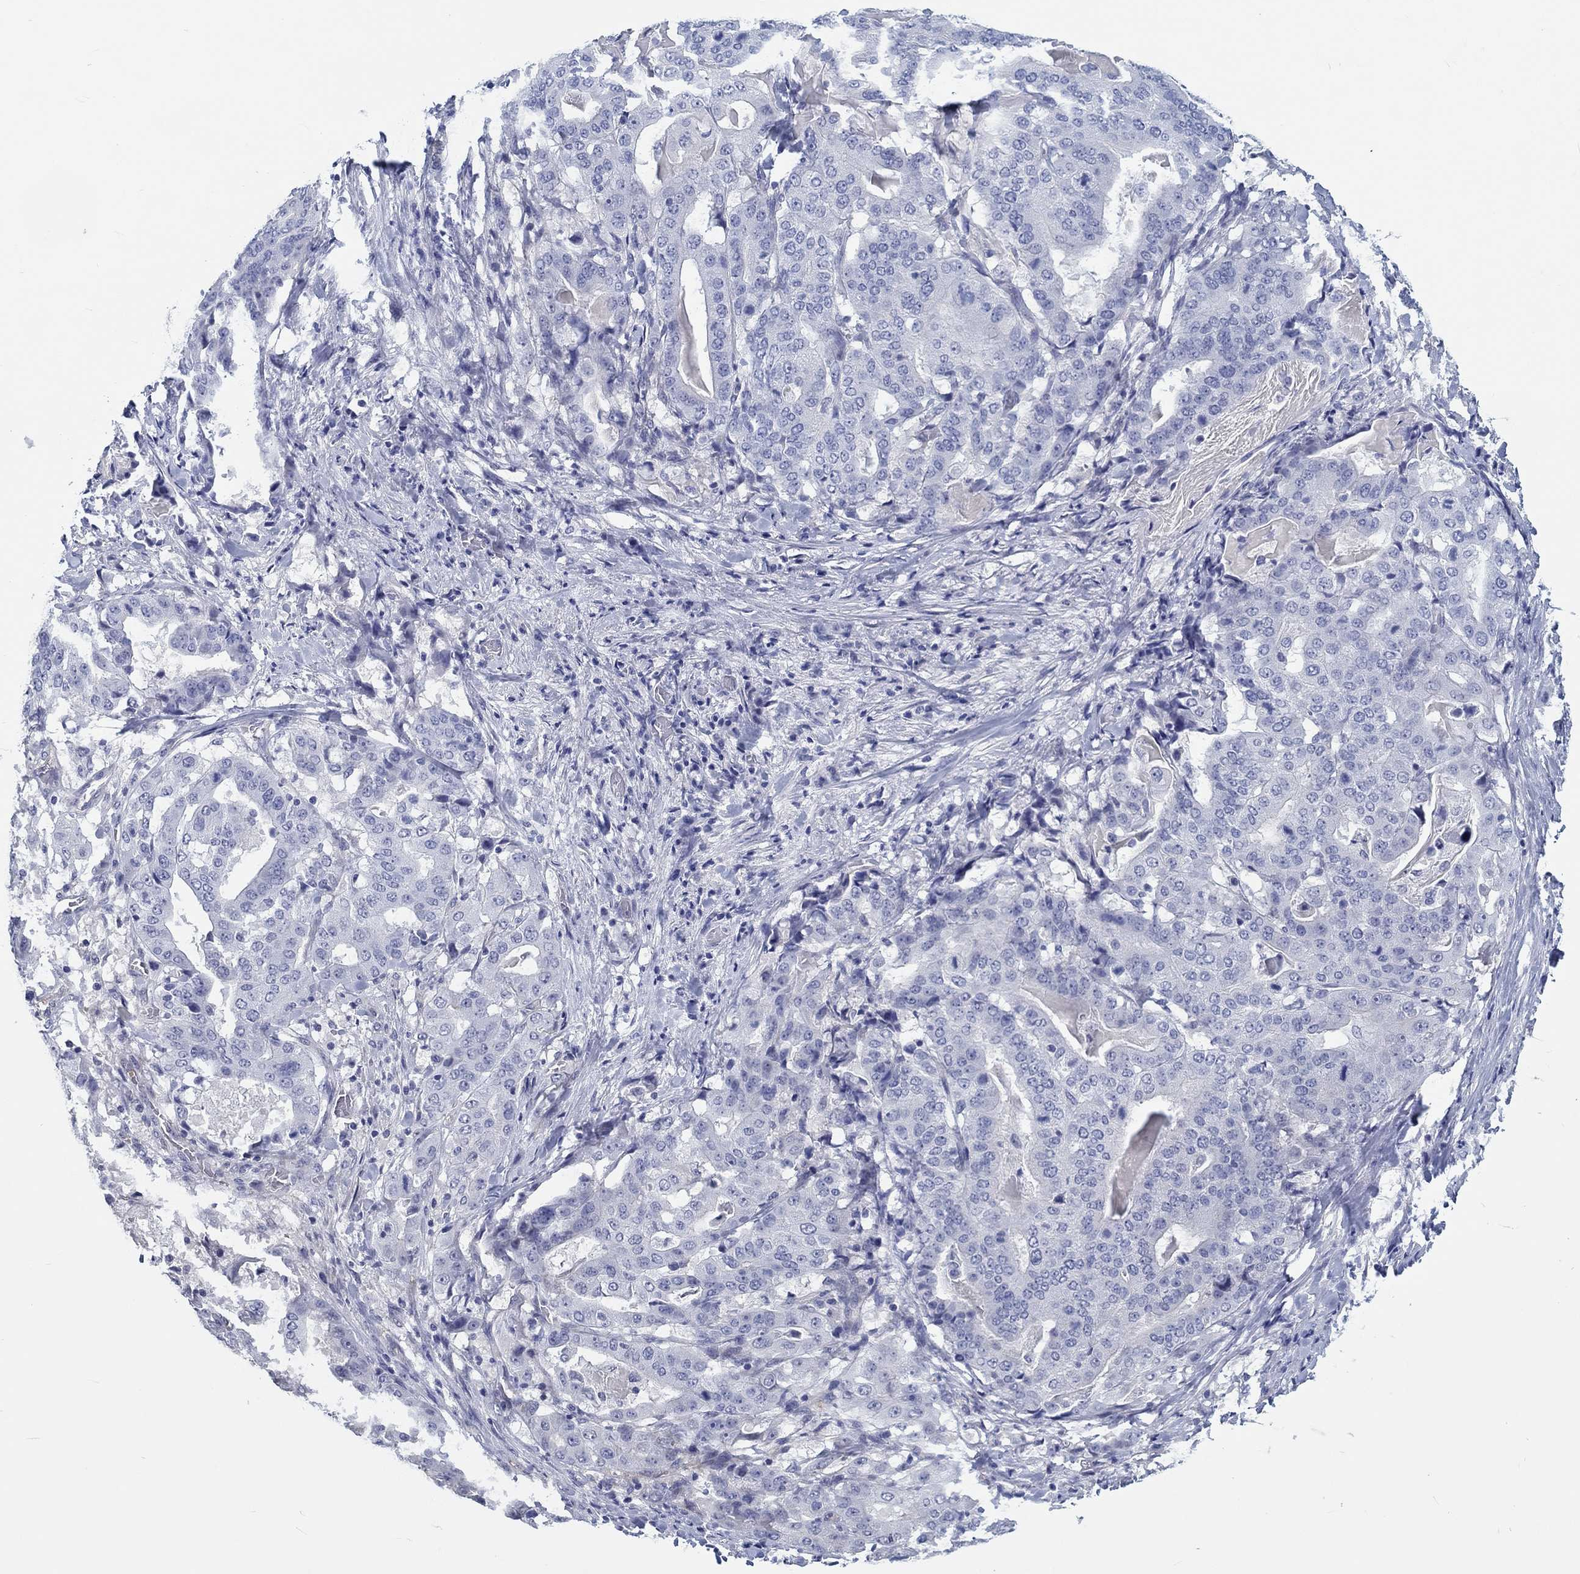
{"staining": {"intensity": "negative", "quantity": "none", "location": "none"}, "tissue": "stomach cancer", "cell_type": "Tumor cells", "image_type": "cancer", "snomed": [{"axis": "morphology", "description": "Adenocarcinoma, NOS"}, {"axis": "topography", "description": "Stomach"}], "caption": "DAB immunohistochemical staining of stomach cancer (adenocarcinoma) shows no significant staining in tumor cells.", "gene": "CRYGD", "patient": {"sex": "male", "age": 48}}